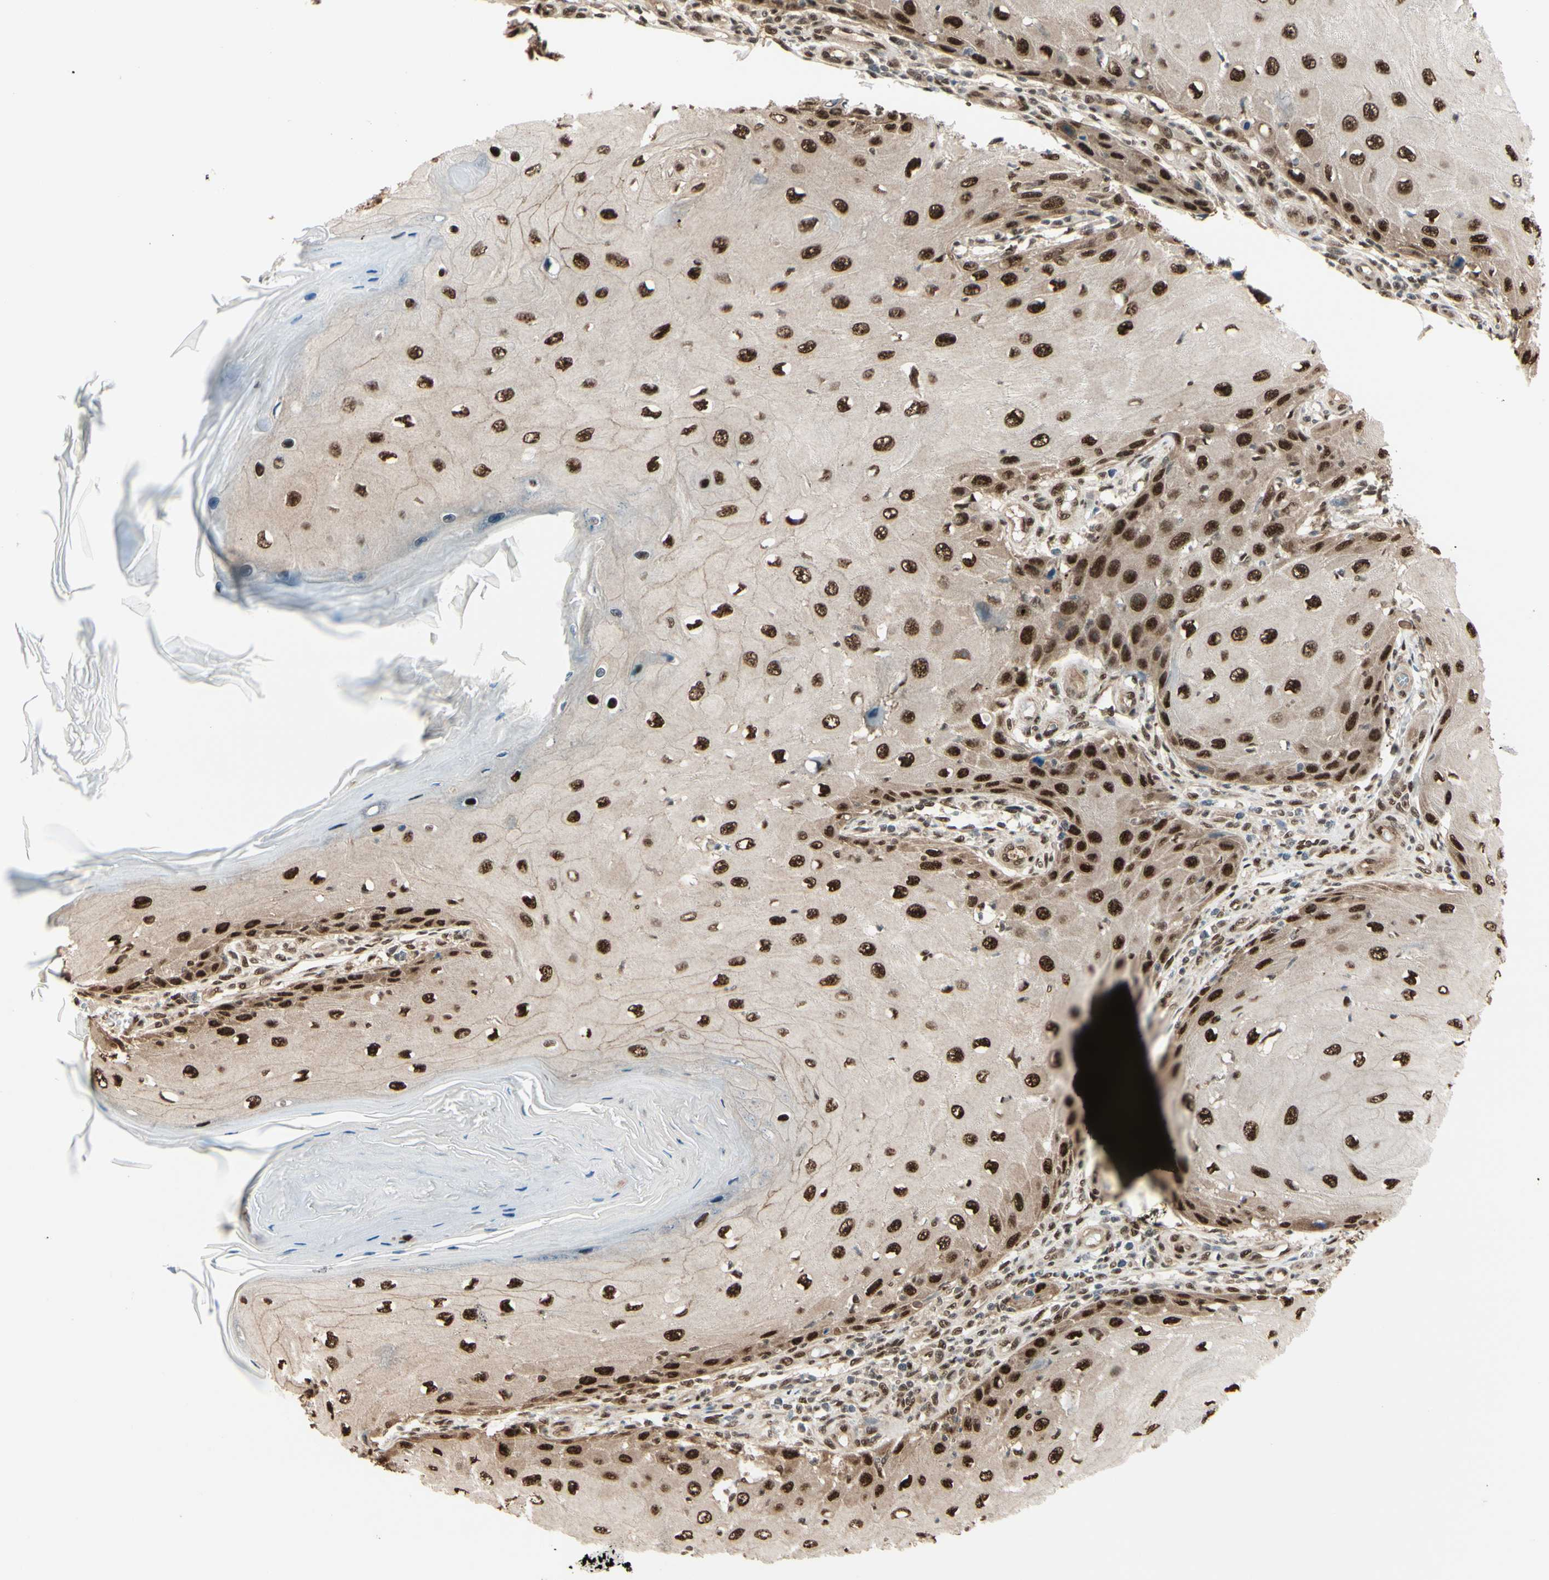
{"staining": {"intensity": "strong", "quantity": ">75%", "location": "cytoplasmic/membranous,nuclear"}, "tissue": "skin cancer", "cell_type": "Tumor cells", "image_type": "cancer", "snomed": [{"axis": "morphology", "description": "Squamous cell carcinoma, NOS"}, {"axis": "topography", "description": "Skin"}], "caption": "Immunohistochemical staining of squamous cell carcinoma (skin) displays high levels of strong cytoplasmic/membranous and nuclear protein staining in about >75% of tumor cells. Nuclei are stained in blue.", "gene": "HSF1", "patient": {"sex": "female", "age": 73}}